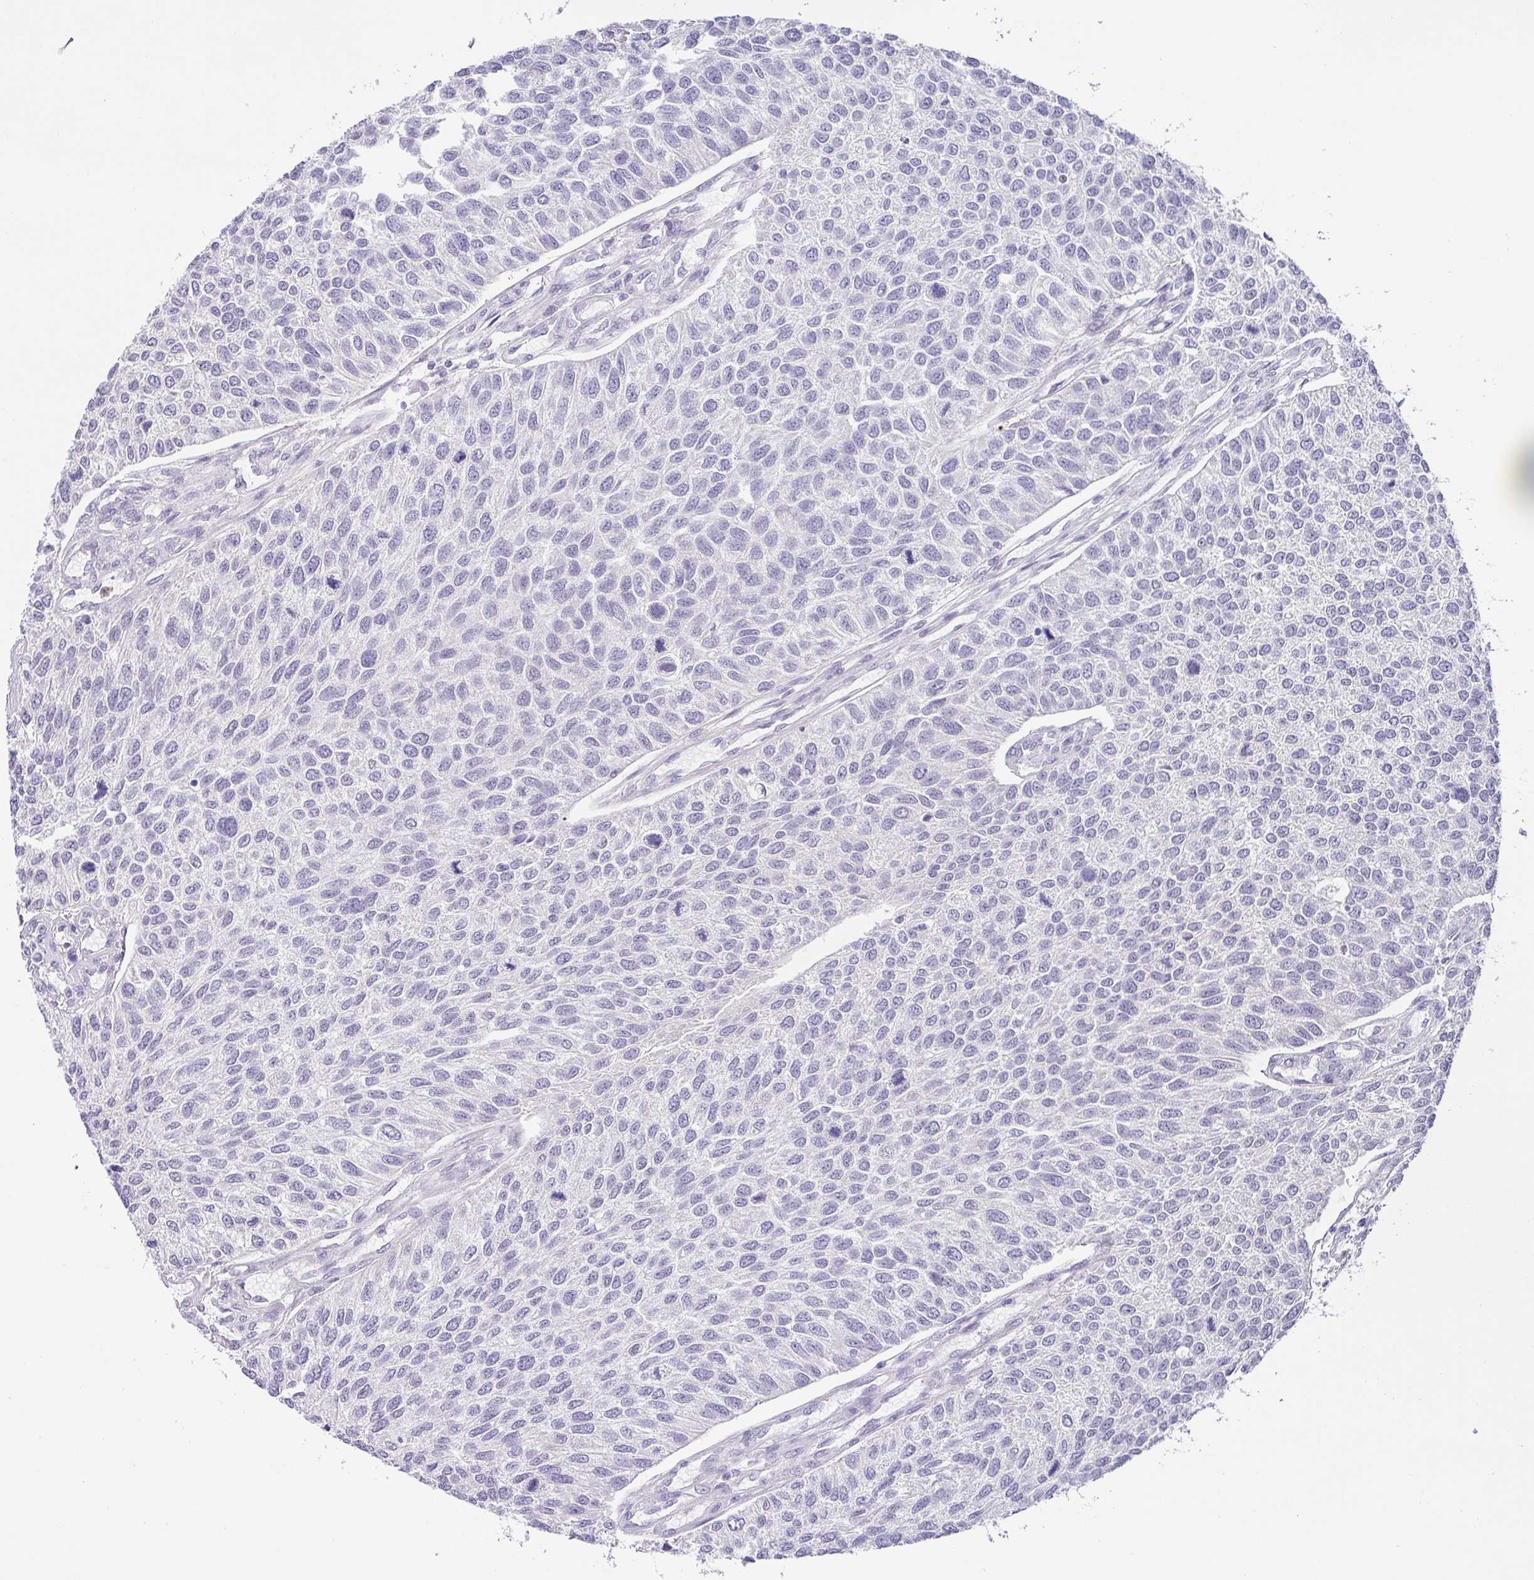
{"staining": {"intensity": "negative", "quantity": "none", "location": "none"}, "tissue": "urothelial cancer", "cell_type": "Tumor cells", "image_type": "cancer", "snomed": [{"axis": "morphology", "description": "Urothelial carcinoma, NOS"}, {"axis": "topography", "description": "Urinary bladder"}], "caption": "IHC of urothelial cancer shows no expression in tumor cells.", "gene": "BTLA", "patient": {"sex": "male", "age": 55}}